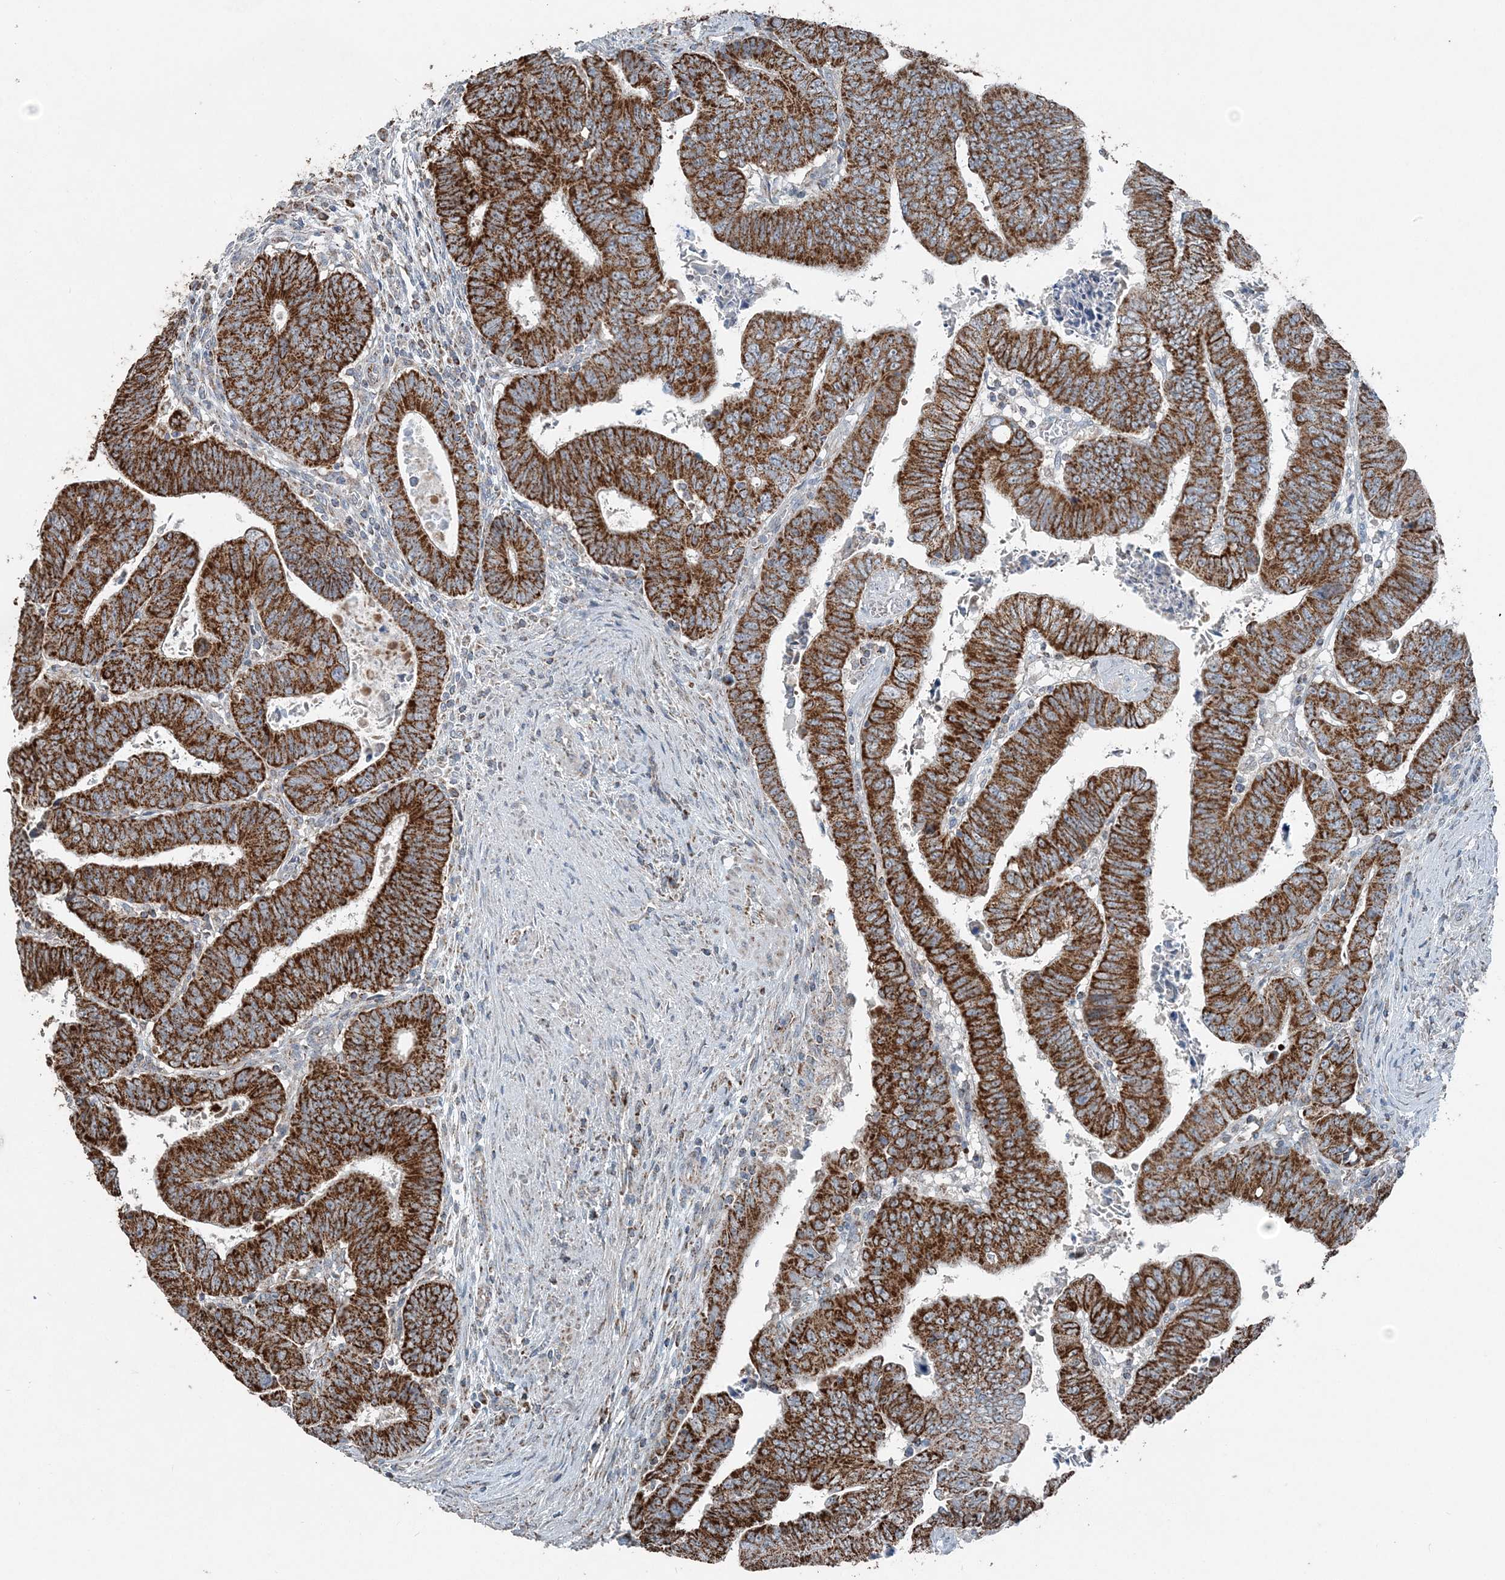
{"staining": {"intensity": "strong", "quantity": ">75%", "location": "cytoplasmic/membranous"}, "tissue": "colorectal cancer", "cell_type": "Tumor cells", "image_type": "cancer", "snomed": [{"axis": "morphology", "description": "Normal tissue, NOS"}, {"axis": "morphology", "description": "Adenocarcinoma, NOS"}, {"axis": "topography", "description": "Rectum"}], "caption": "Immunohistochemical staining of human colorectal cancer displays strong cytoplasmic/membranous protein positivity in about >75% of tumor cells.", "gene": "SUCLG1", "patient": {"sex": "female", "age": 65}}